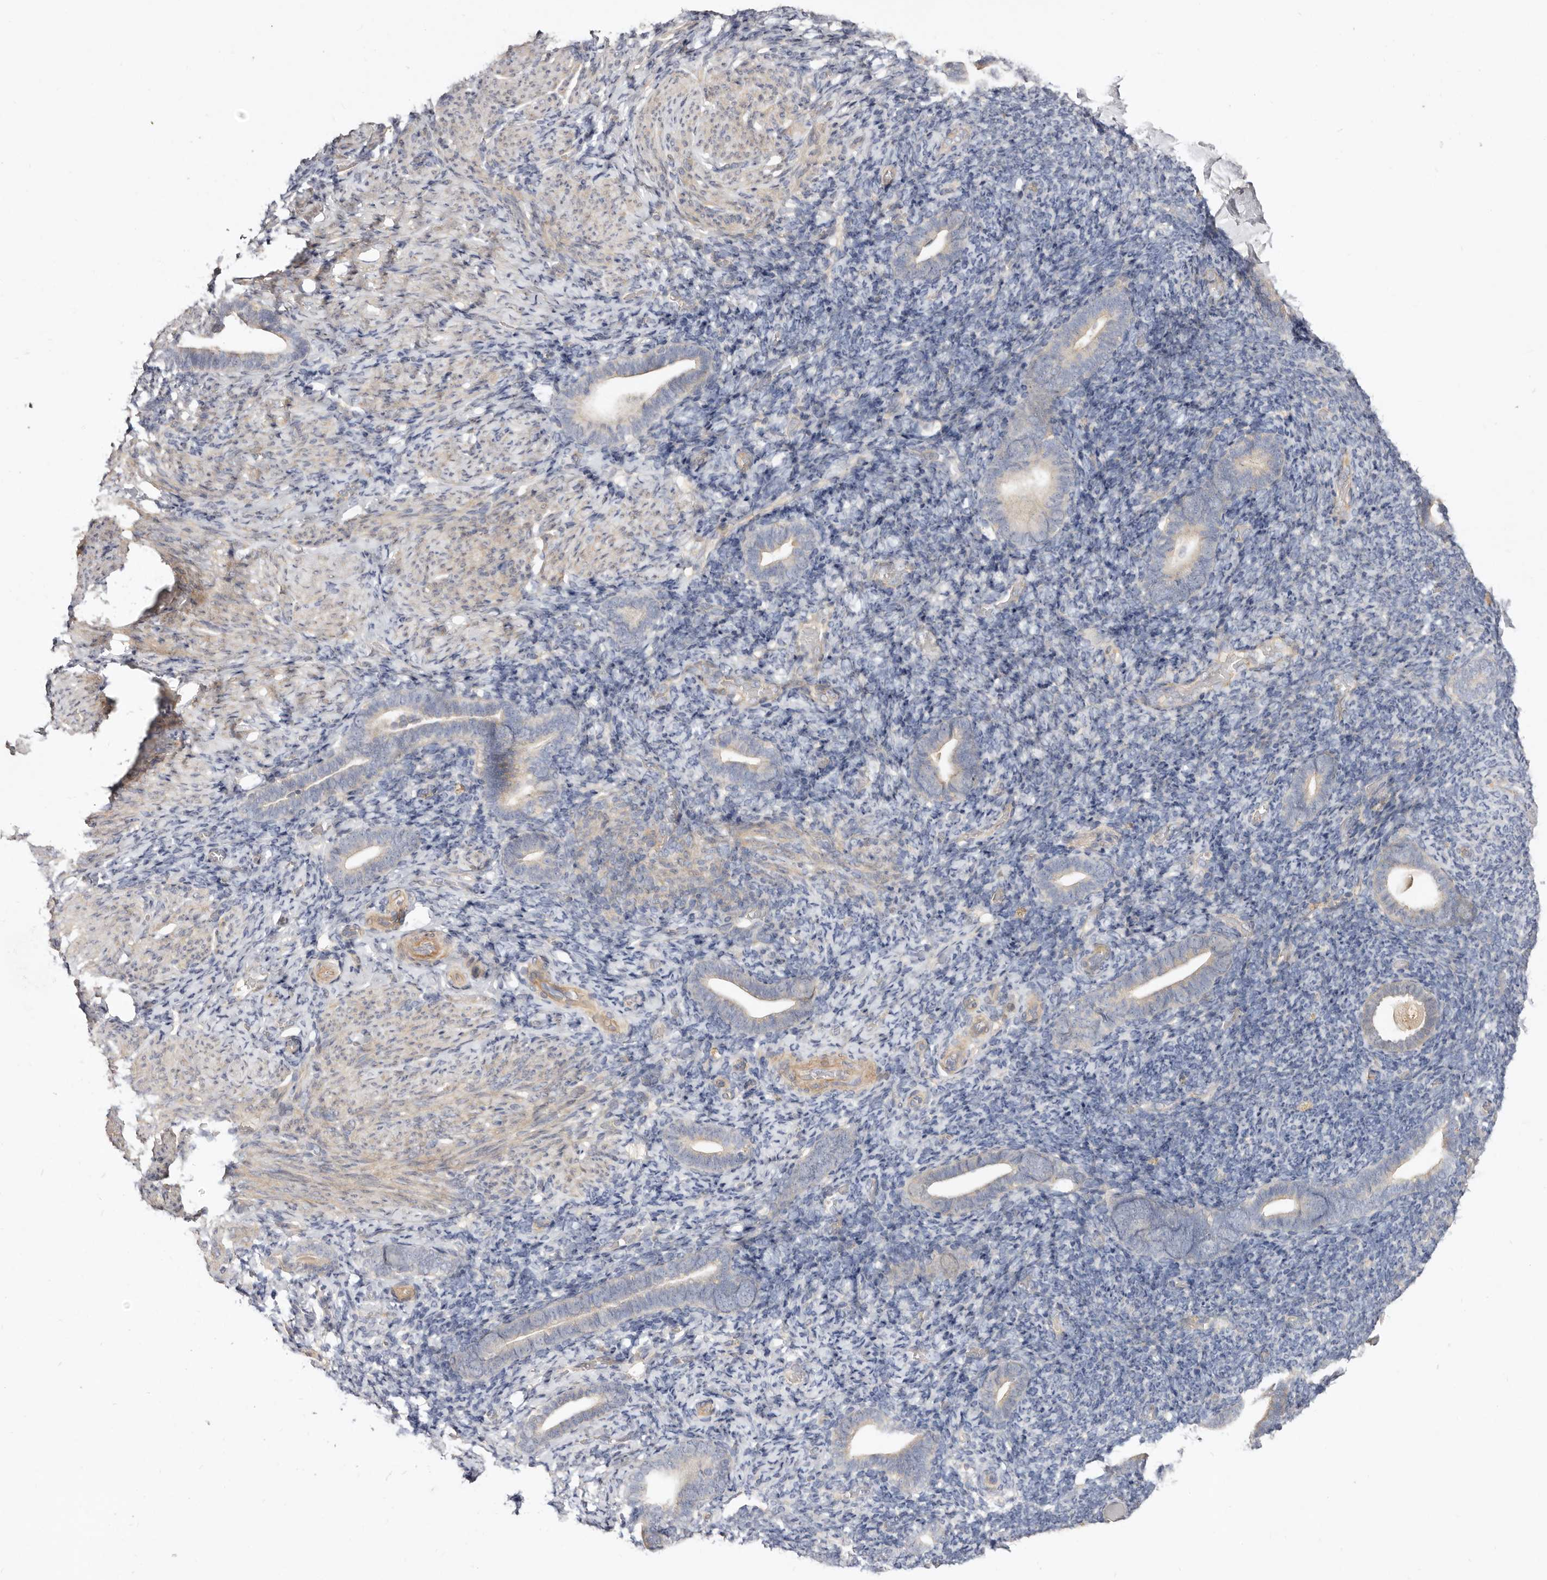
{"staining": {"intensity": "weak", "quantity": "25%-75%", "location": "cytoplasmic/membranous"}, "tissue": "endometrium", "cell_type": "Cells in endometrial stroma", "image_type": "normal", "snomed": [{"axis": "morphology", "description": "Normal tissue, NOS"}, {"axis": "topography", "description": "Endometrium"}], "caption": "Protein analysis of normal endometrium reveals weak cytoplasmic/membranous expression in approximately 25%-75% of cells in endometrial stroma. (Brightfield microscopy of DAB IHC at high magnification).", "gene": "ADAMTS9", "patient": {"sex": "female", "age": 51}}